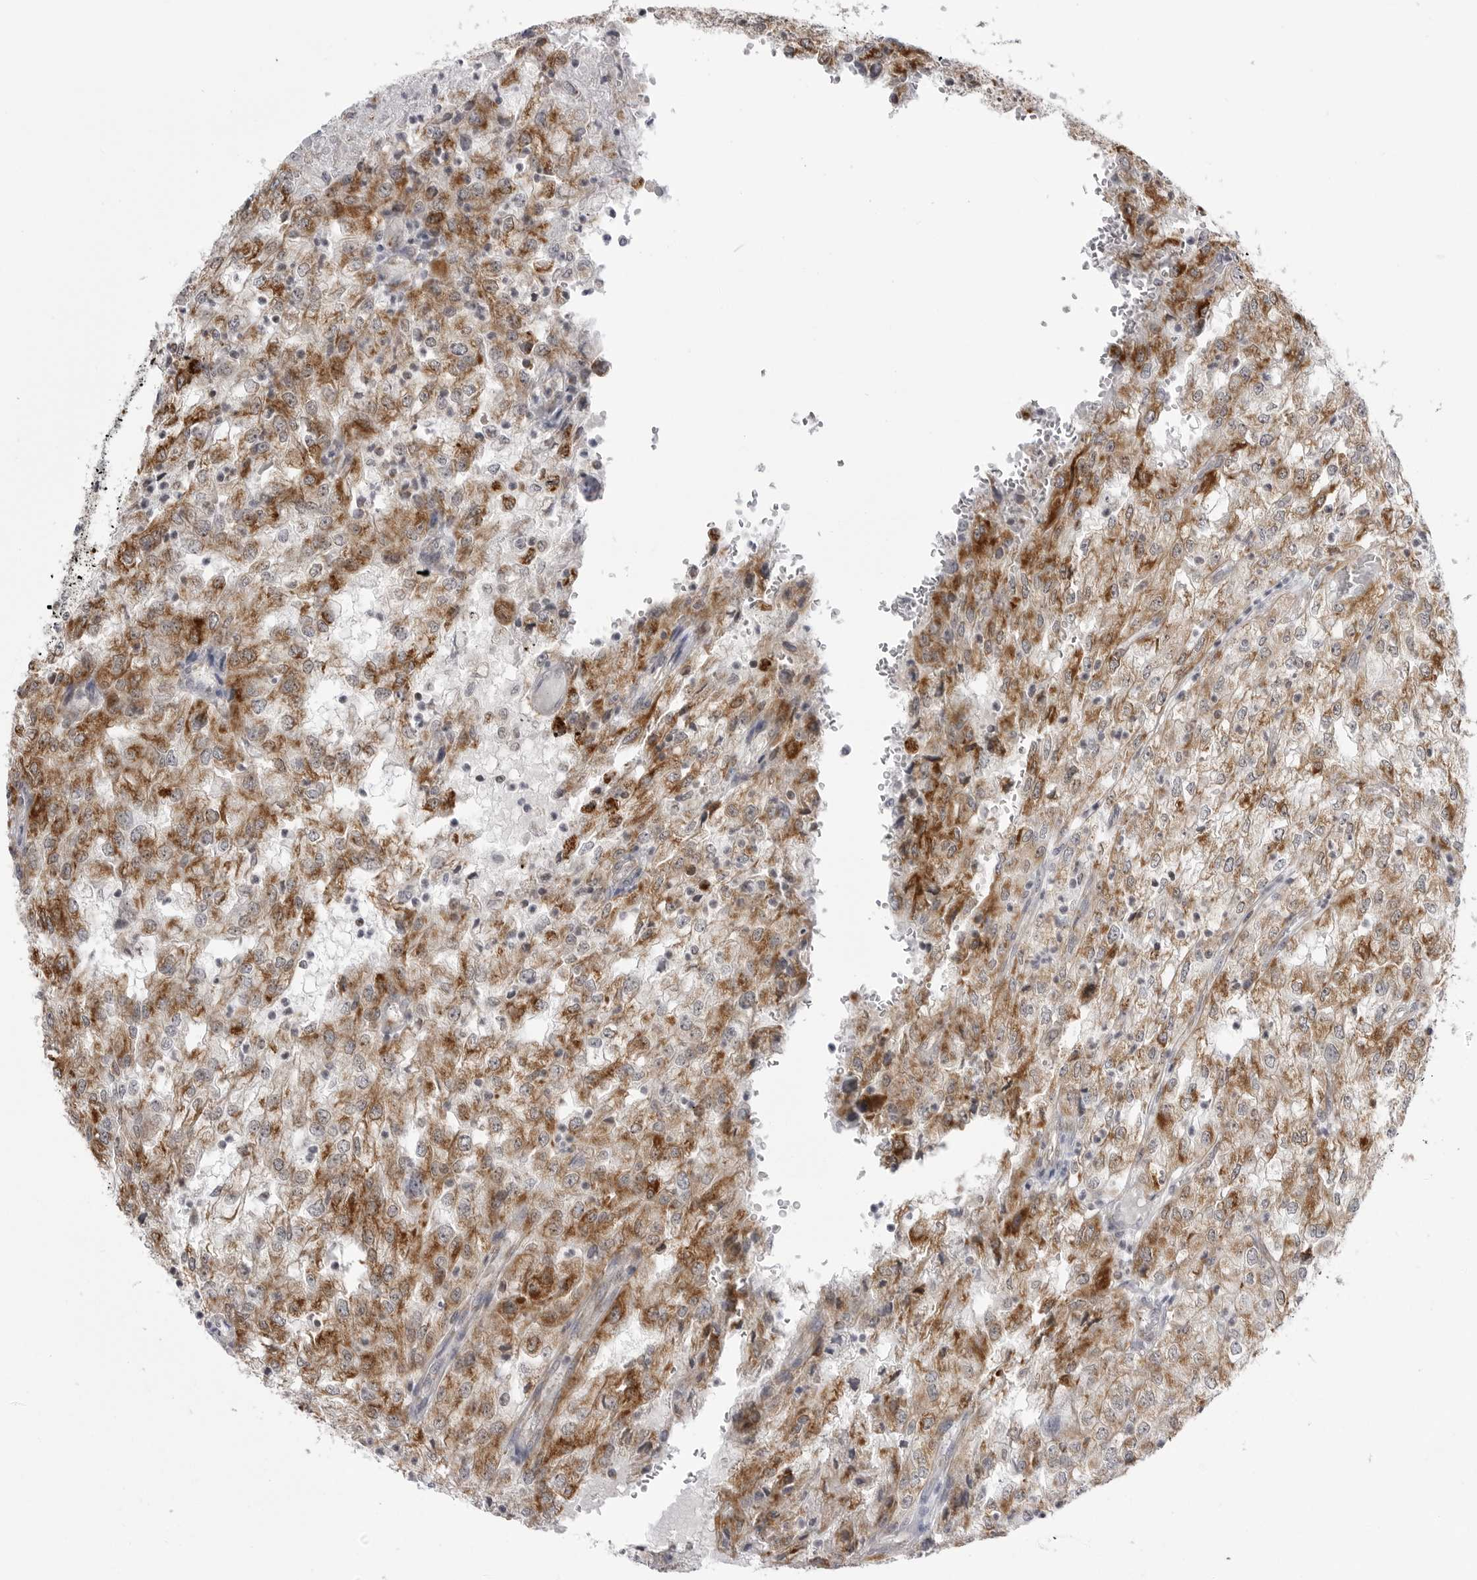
{"staining": {"intensity": "moderate", "quantity": ">75%", "location": "cytoplasmic/membranous"}, "tissue": "renal cancer", "cell_type": "Tumor cells", "image_type": "cancer", "snomed": [{"axis": "morphology", "description": "Adenocarcinoma, NOS"}, {"axis": "topography", "description": "Kidney"}], "caption": "The micrograph demonstrates a brown stain indicating the presence of a protein in the cytoplasmic/membranous of tumor cells in renal cancer (adenocarcinoma).", "gene": "FH", "patient": {"sex": "female", "age": 54}}